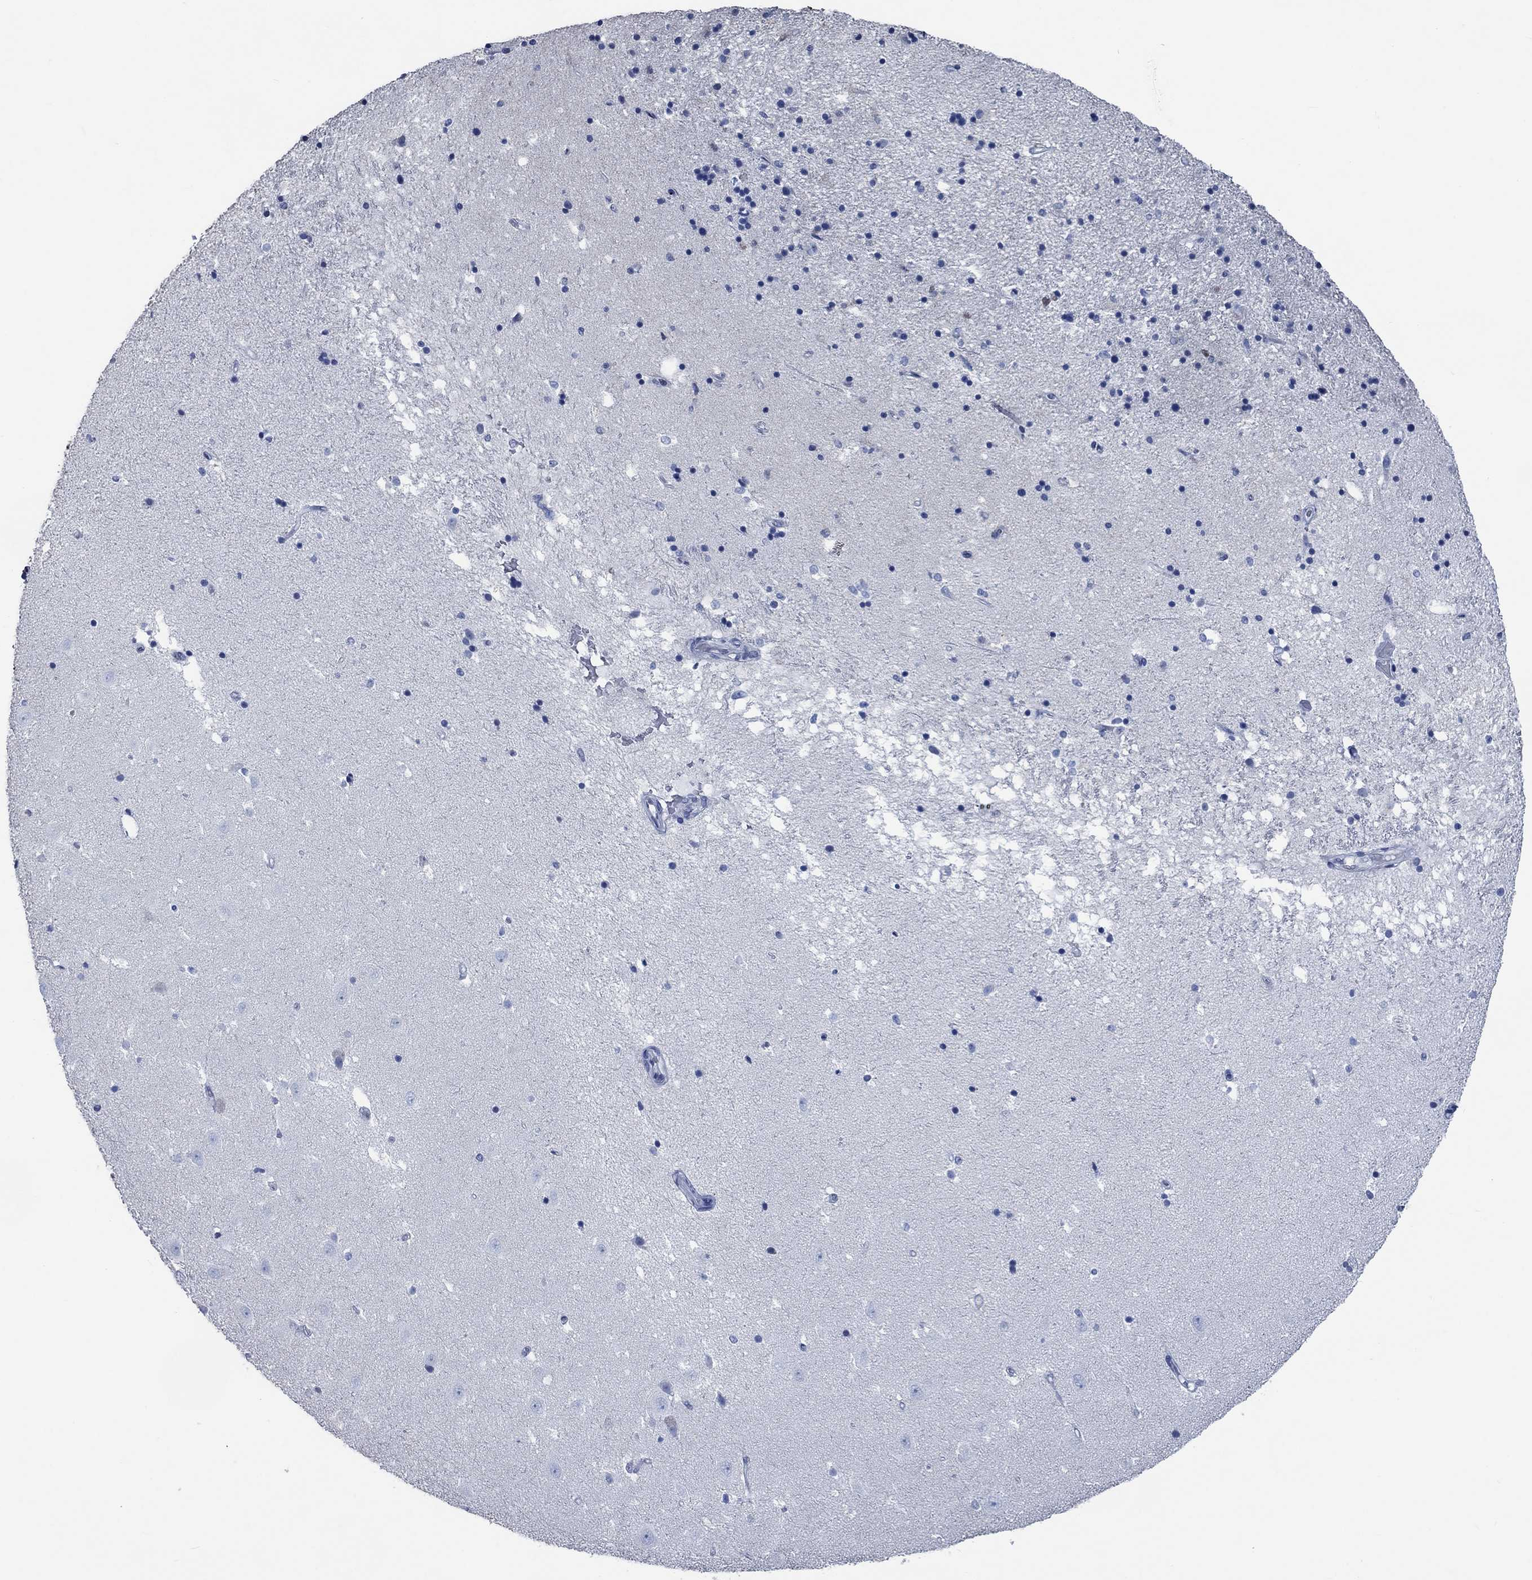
{"staining": {"intensity": "negative", "quantity": "none", "location": "none"}, "tissue": "hippocampus", "cell_type": "Glial cells", "image_type": "normal", "snomed": [{"axis": "morphology", "description": "Normal tissue, NOS"}, {"axis": "topography", "description": "Hippocampus"}], "caption": "DAB immunohistochemical staining of benign hippocampus shows no significant positivity in glial cells.", "gene": "OBSCN", "patient": {"sex": "male", "age": 49}}